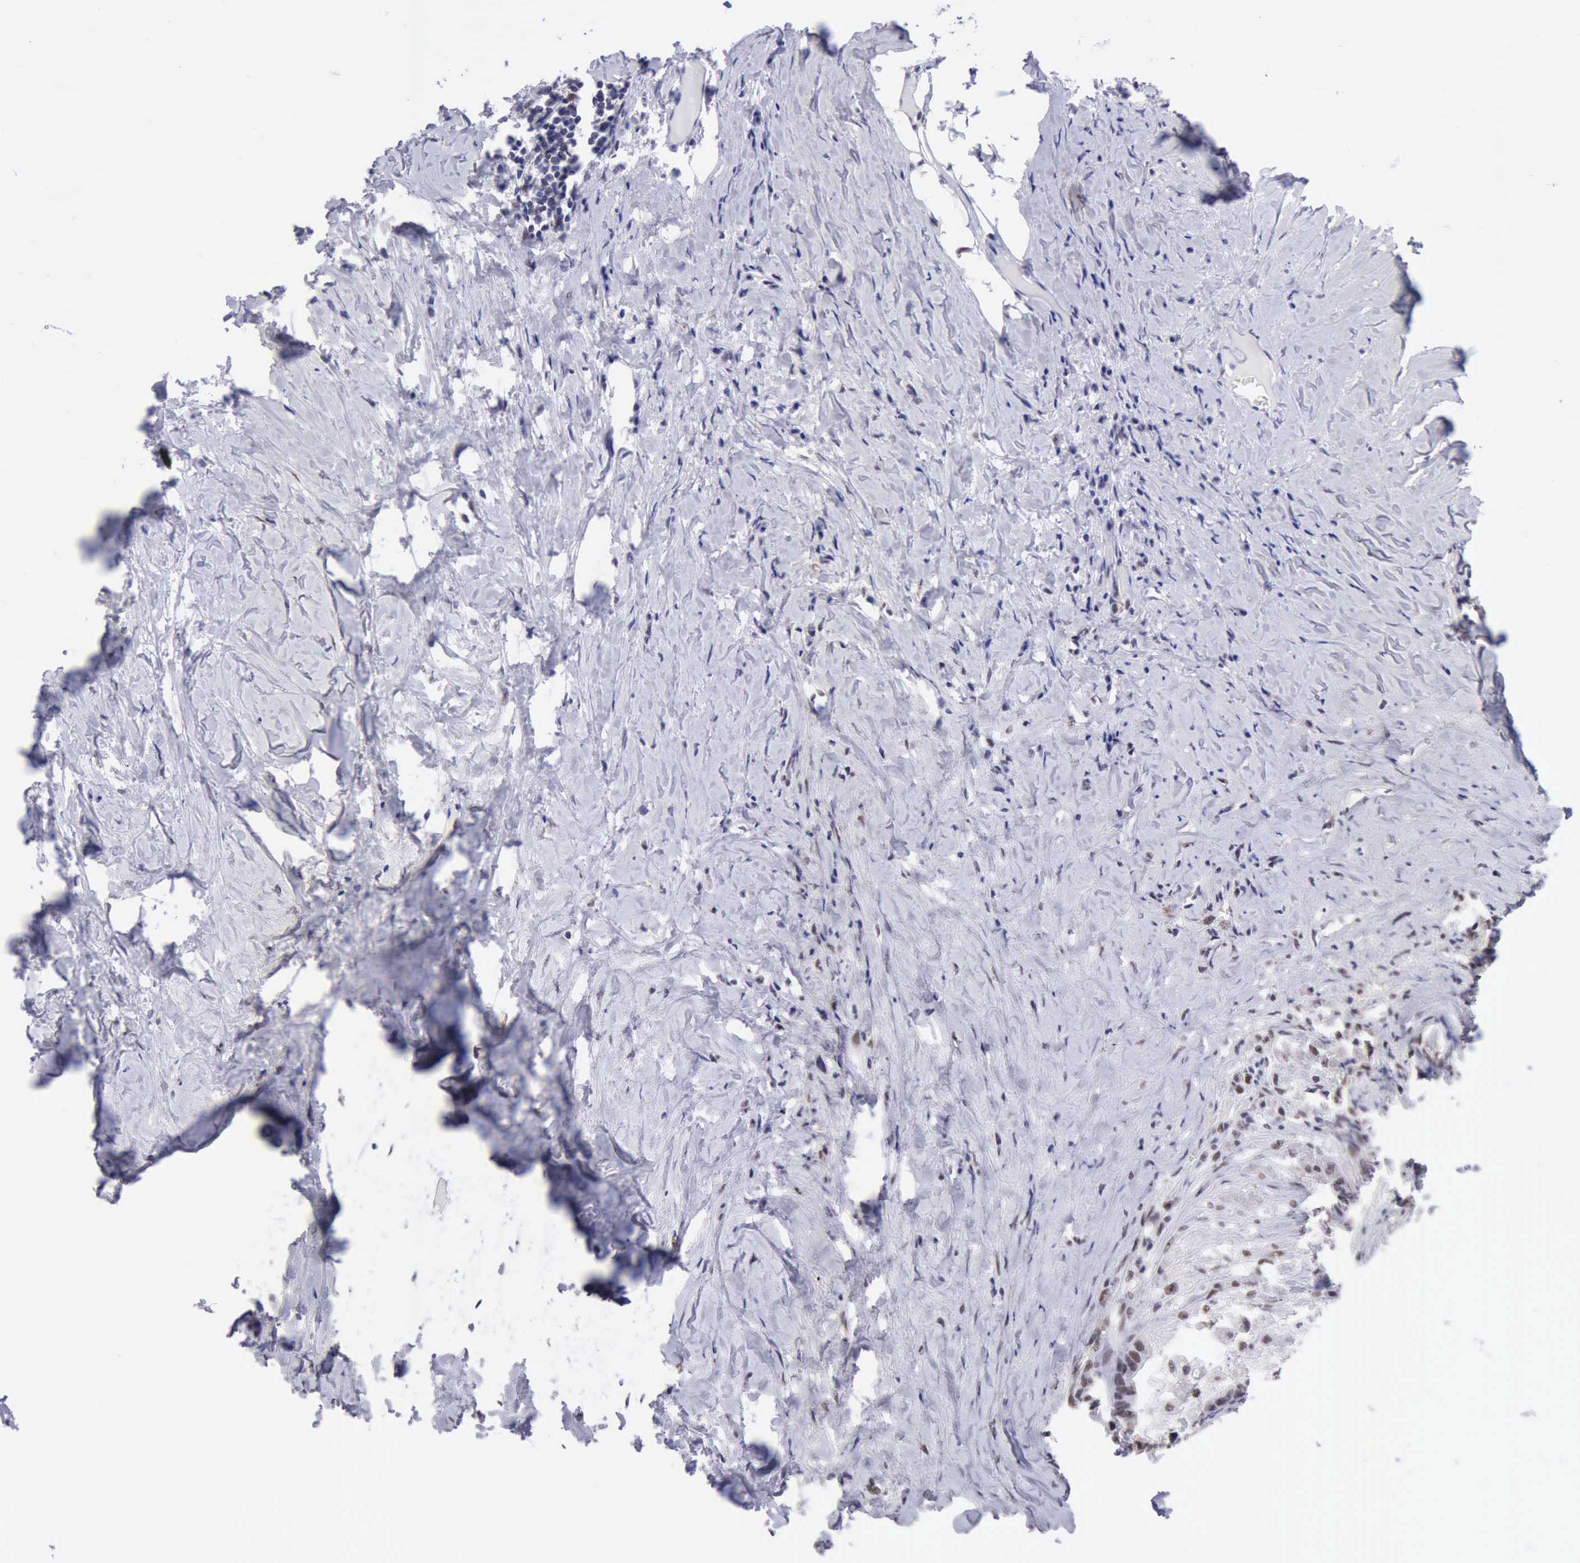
{"staining": {"intensity": "moderate", "quantity": "25%-75%", "location": "nuclear"}, "tissue": "colorectal cancer", "cell_type": "Tumor cells", "image_type": "cancer", "snomed": [{"axis": "morphology", "description": "Adenocarcinoma, NOS"}, {"axis": "topography", "description": "Colon"}], "caption": "The image reveals staining of colorectal cancer, revealing moderate nuclear protein expression (brown color) within tumor cells.", "gene": "ERCC4", "patient": {"sex": "female", "age": 55}}